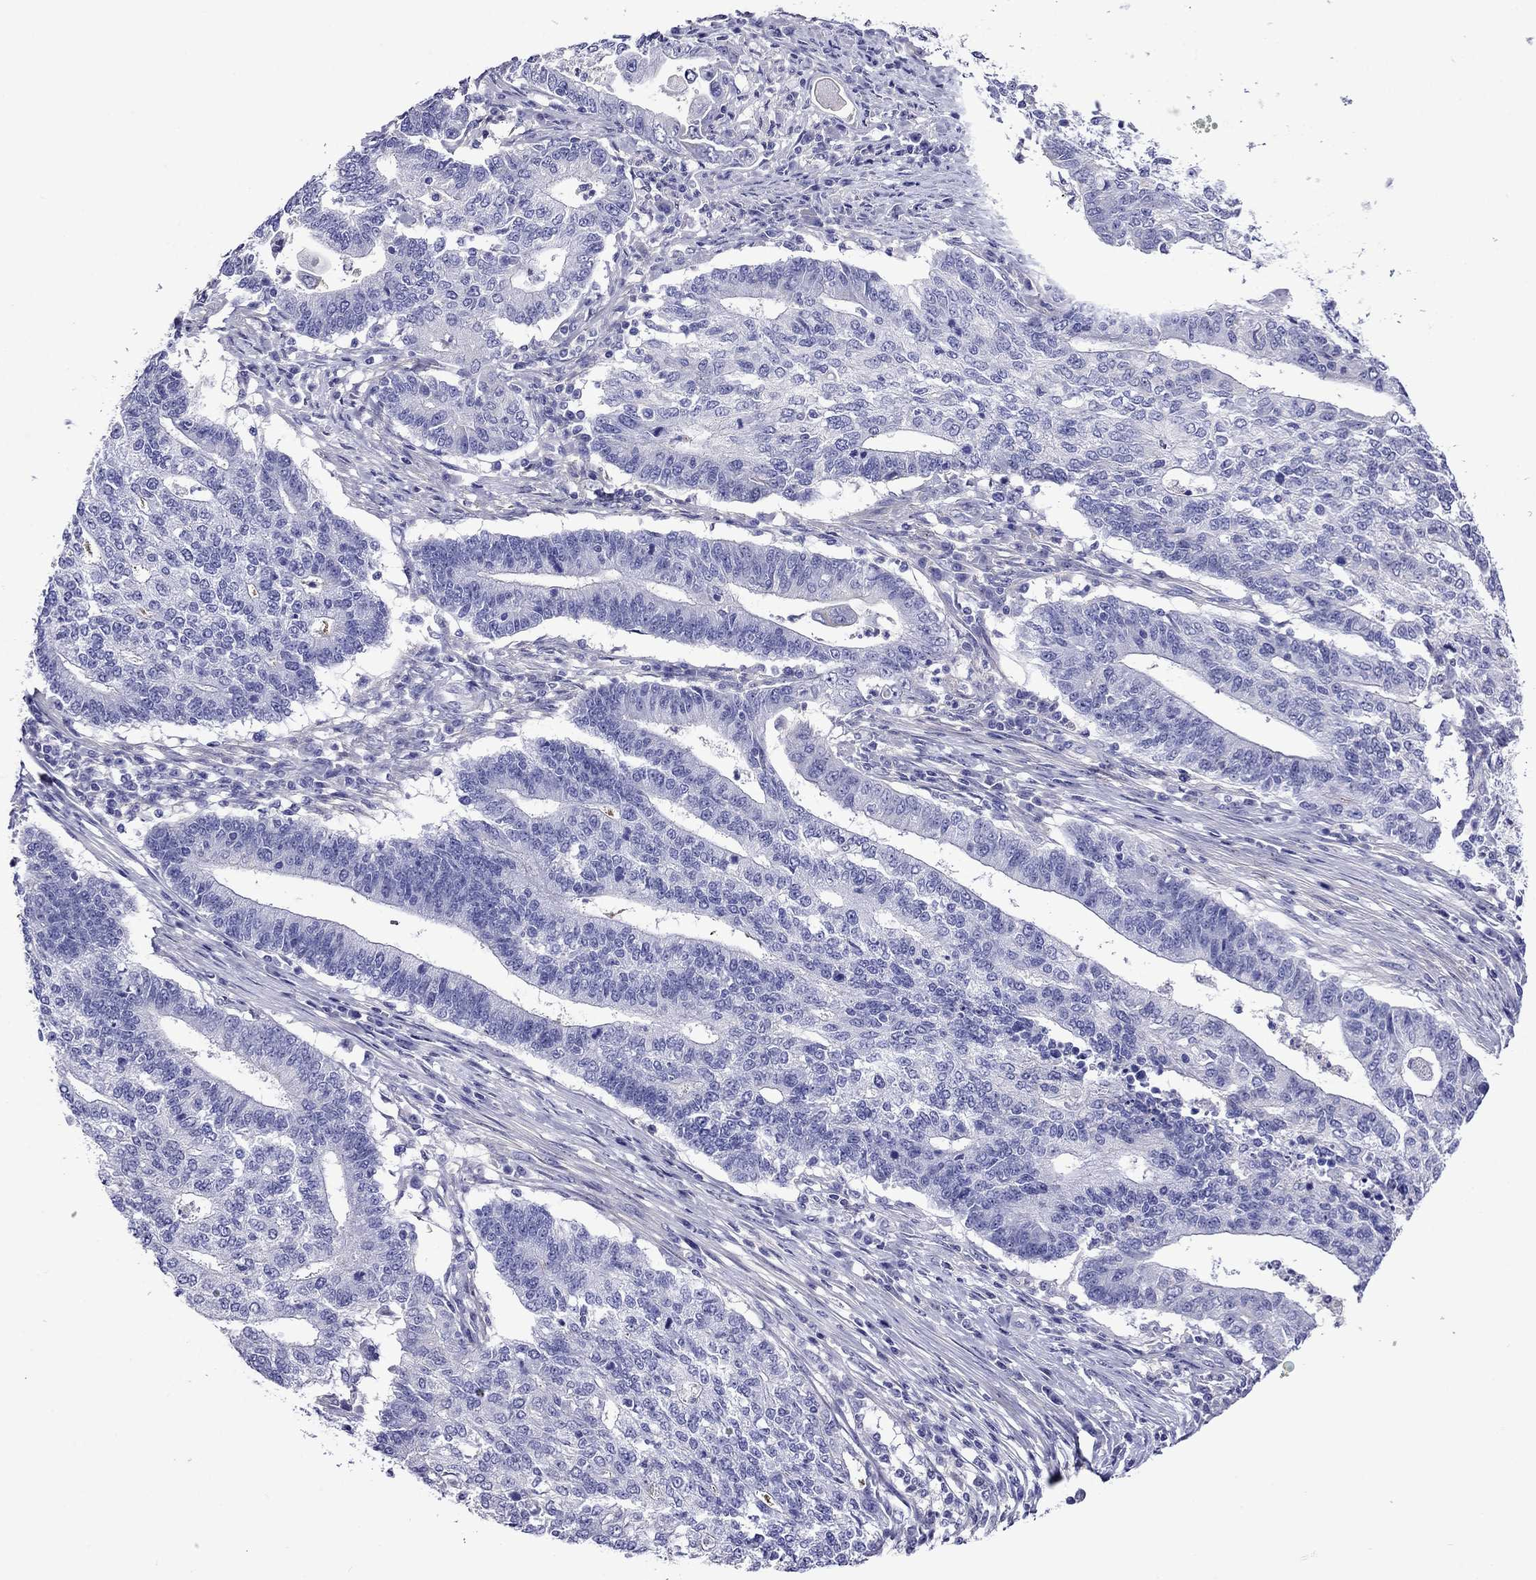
{"staining": {"intensity": "negative", "quantity": "none", "location": "none"}, "tissue": "endometrial cancer", "cell_type": "Tumor cells", "image_type": "cancer", "snomed": [{"axis": "morphology", "description": "Adenocarcinoma, NOS"}, {"axis": "topography", "description": "Uterus"}, {"axis": "topography", "description": "Endometrium"}], "caption": "Immunohistochemistry (IHC) photomicrograph of neoplastic tissue: human adenocarcinoma (endometrial) stained with DAB reveals no significant protein expression in tumor cells.", "gene": "SCG2", "patient": {"sex": "female", "age": 54}}